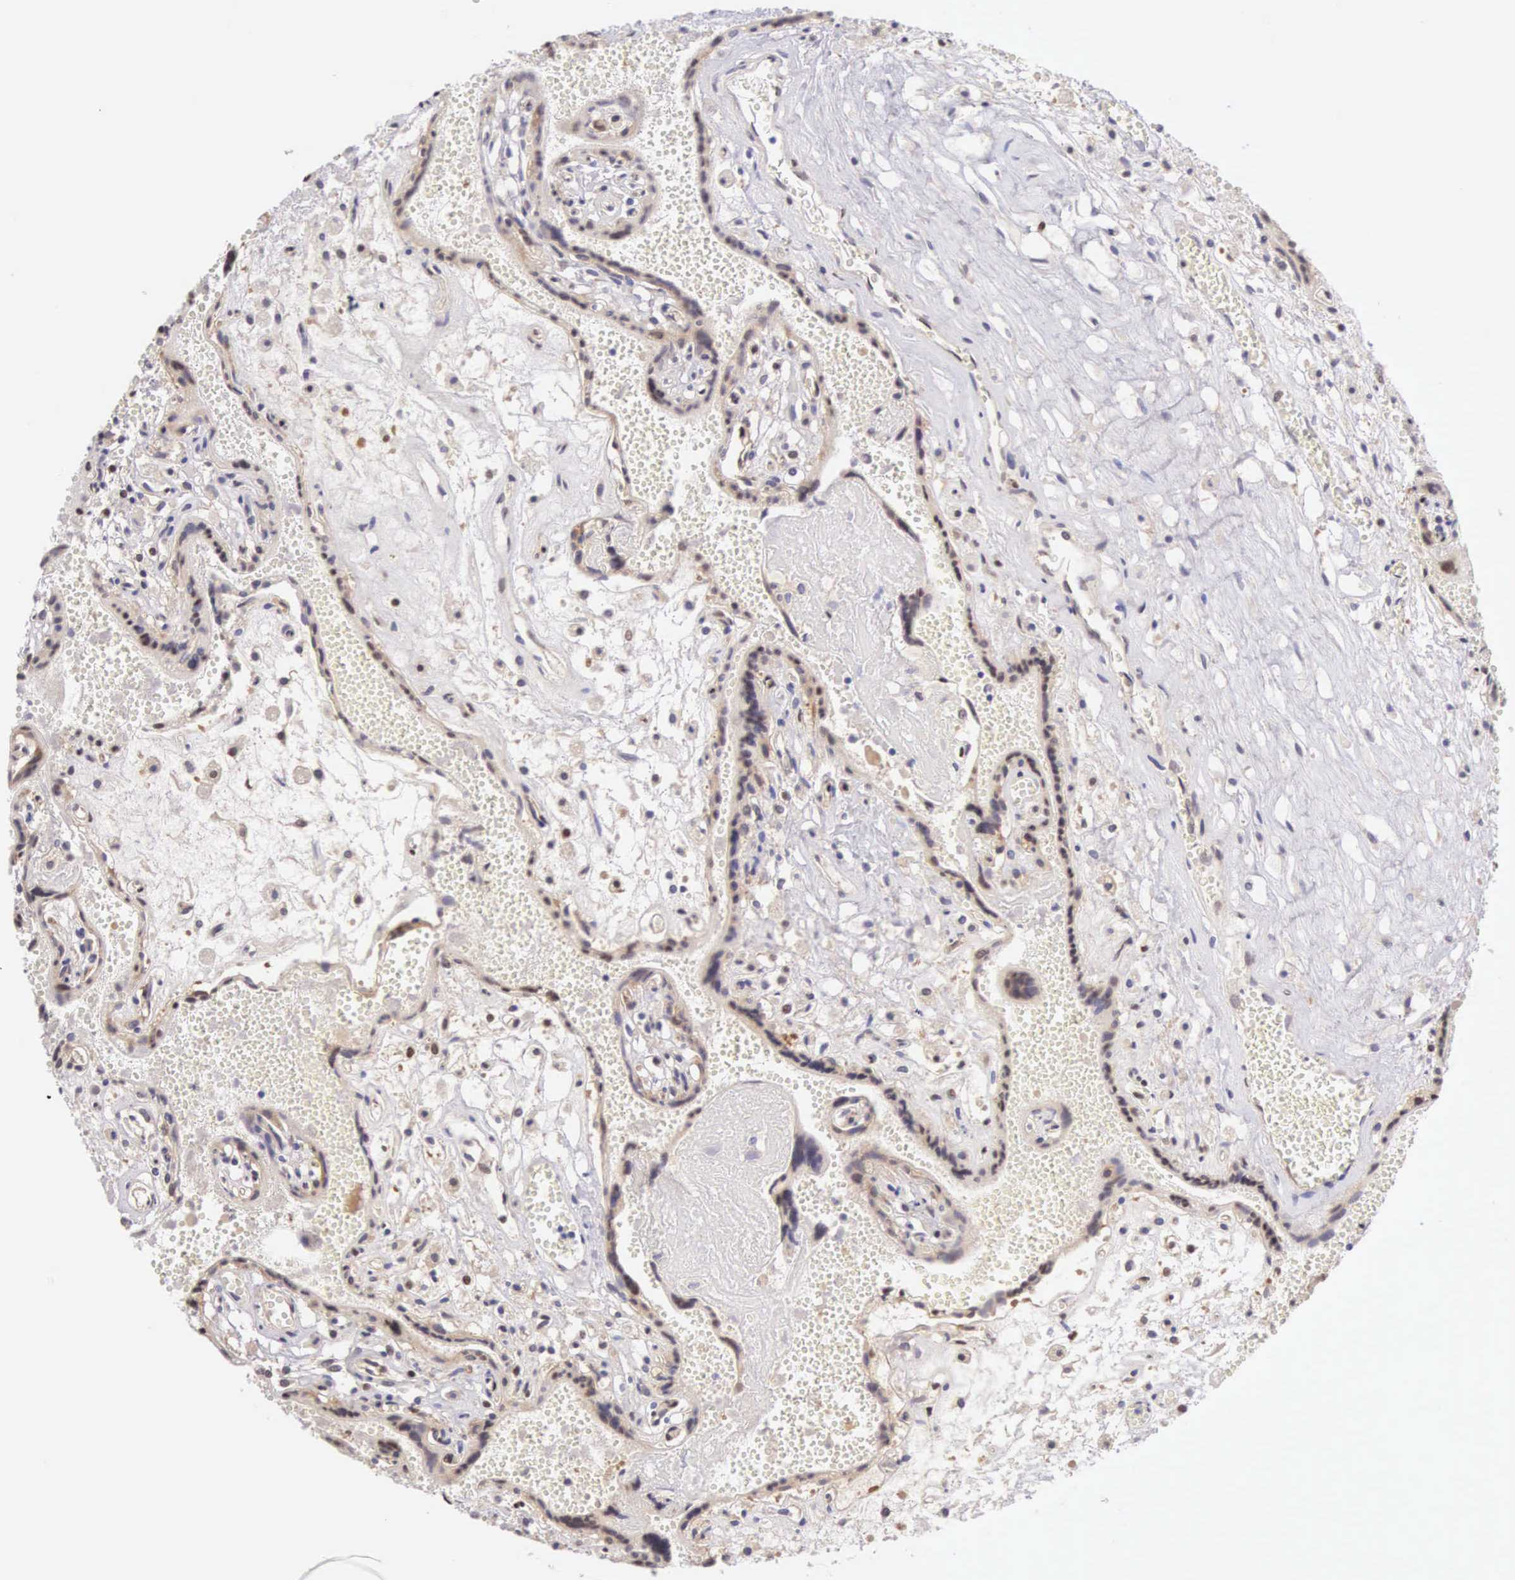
{"staining": {"intensity": "moderate", "quantity": "25%-75%", "location": "nuclear"}, "tissue": "placenta", "cell_type": "Decidual cells", "image_type": "normal", "snomed": [{"axis": "morphology", "description": "Normal tissue, NOS"}, {"axis": "topography", "description": "Placenta"}], "caption": "Protein expression by immunohistochemistry (IHC) exhibits moderate nuclear positivity in approximately 25%-75% of decidual cells in normal placenta. Immunohistochemistry (ihc) stains the protein of interest in brown and the nuclei are stained blue.", "gene": "CCDC117", "patient": {"sex": "female", "age": 40}}